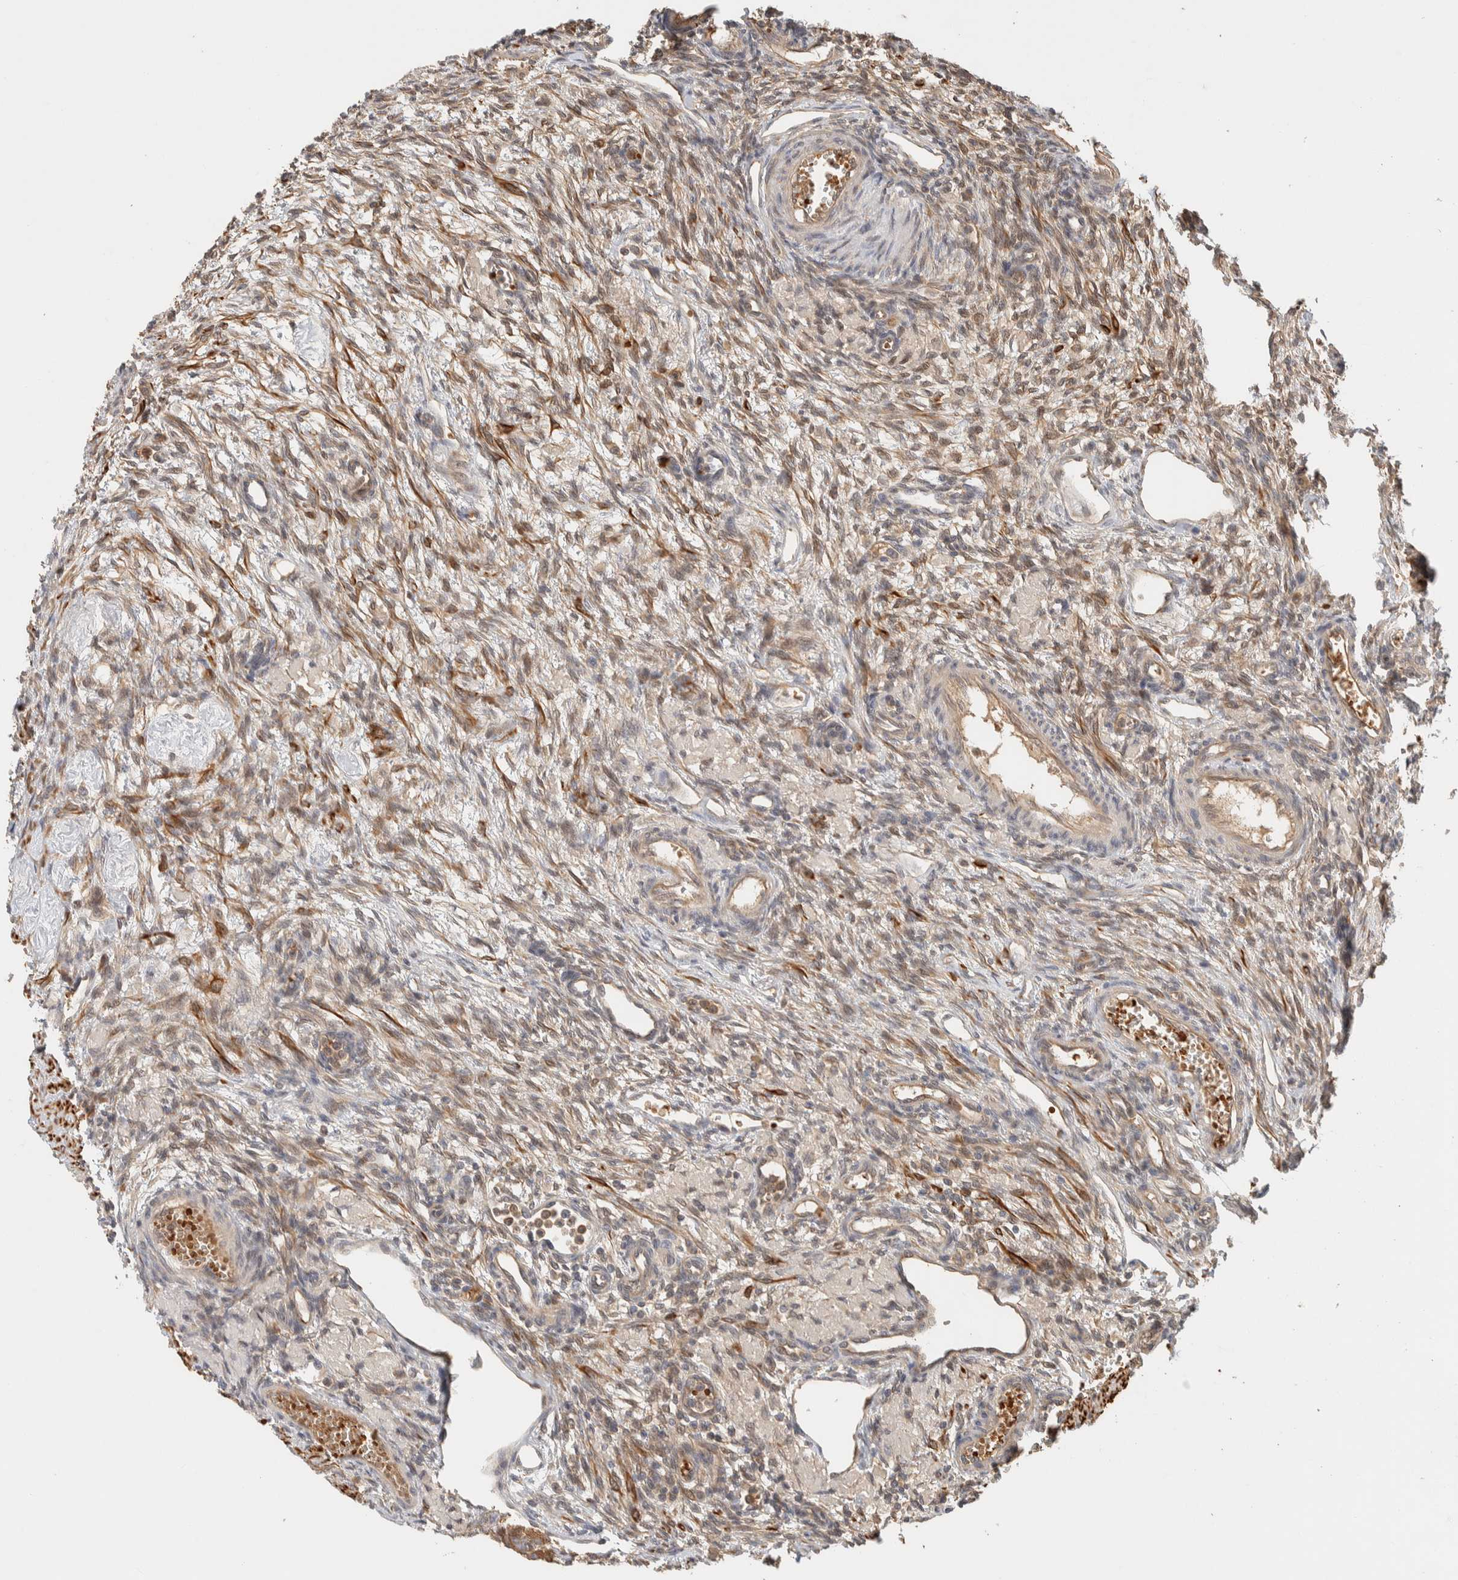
{"staining": {"intensity": "weak", "quantity": "25%-75%", "location": "cytoplasmic/membranous"}, "tissue": "ovary", "cell_type": "Ovarian stroma cells", "image_type": "normal", "snomed": [{"axis": "morphology", "description": "Normal tissue, NOS"}, {"axis": "topography", "description": "Ovary"}], "caption": "IHC (DAB) staining of normal ovary shows weak cytoplasmic/membranous protein positivity in approximately 25%-75% of ovarian stroma cells.", "gene": "TTI2", "patient": {"sex": "female", "age": 33}}